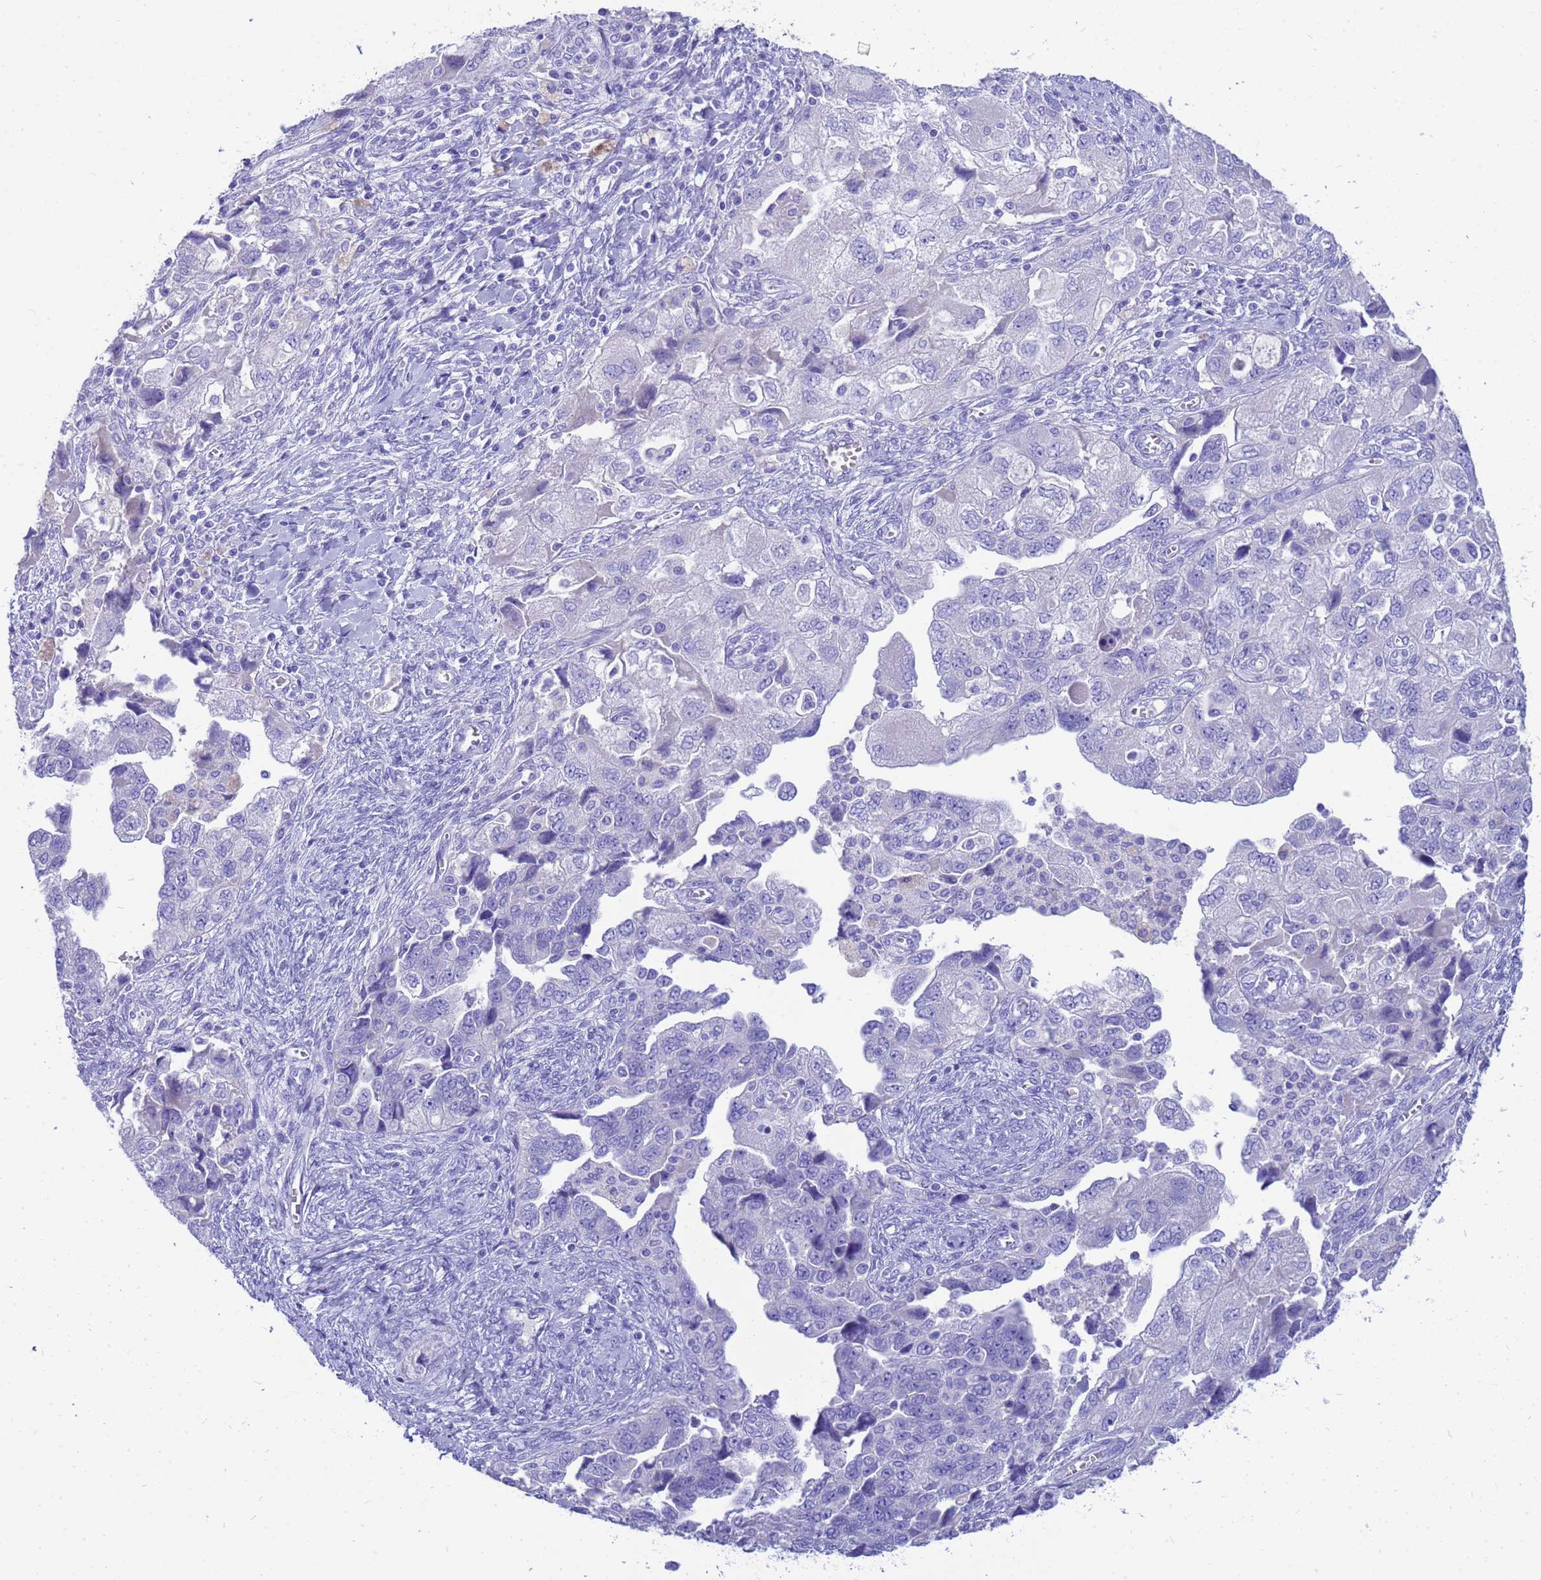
{"staining": {"intensity": "negative", "quantity": "none", "location": "none"}, "tissue": "ovarian cancer", "cell_type": "Tumor cells", "image_type": "cancer", "snomed": [{"axis": "morphology", "description": "Carcinoma, NOS"}, {"axis": "morphology", "description": "Cystadenocarcinoma, serous, NOS"}, {"axis": "topography", "description": "Ovary"}], "caption": "Human ovarian cancer (carcinoma) stained for a protein using IHC shows no staining in tumor cells.", "gene": "SYCN", "patient": {"sex": "female", "age": 69}}